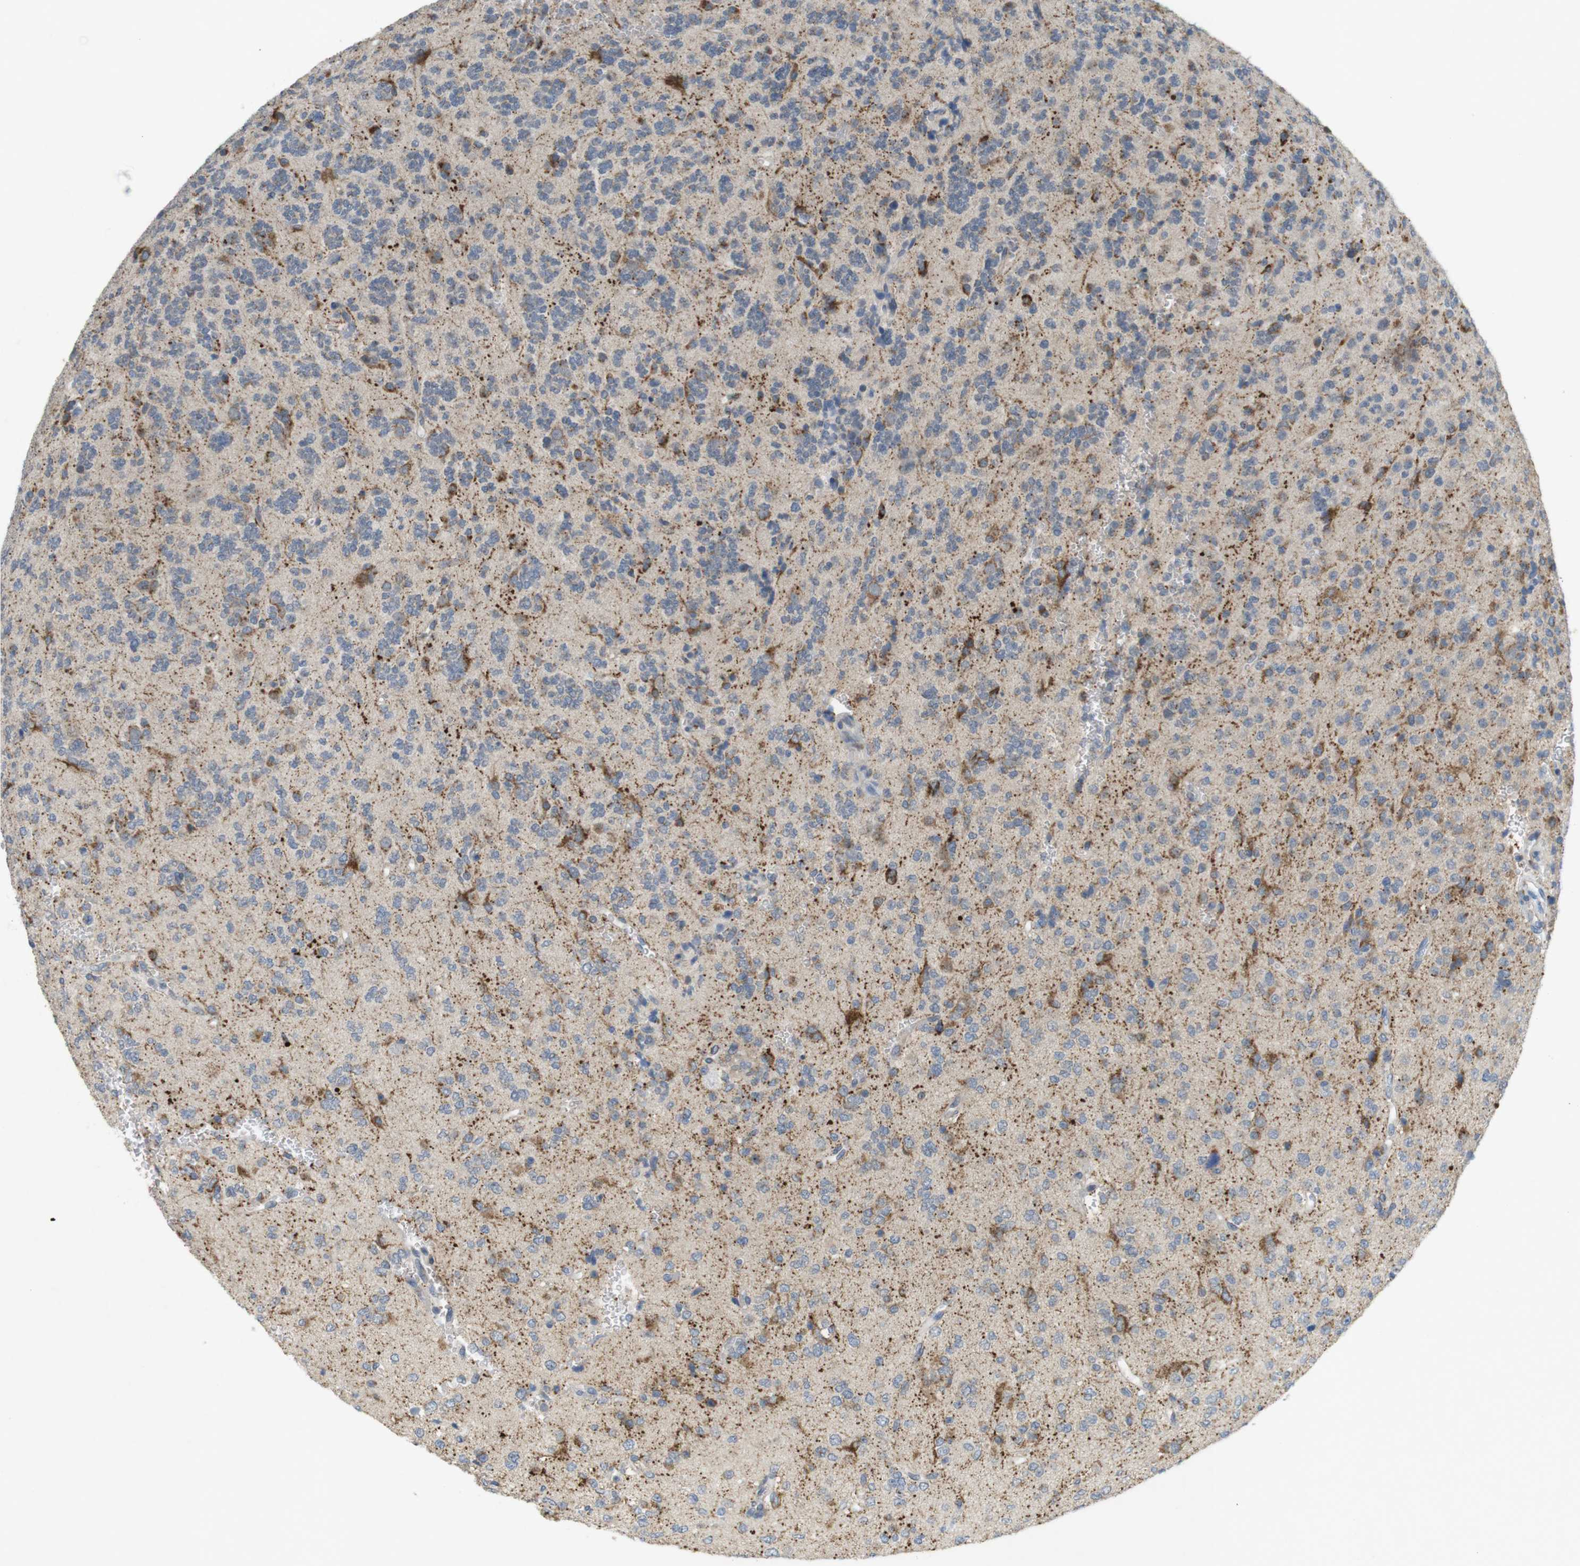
{"staining": {"intensity": "moderate", "quantity": "25%-75%", "location": "cytoplasmic/membranous"}, "tissue": "glioma", "cell_type": "Tumor cells", "image_type": "cancer", "snomed": [{"axis": "morphology", "description": "Glioma, malignant, Low grade"}, {"axis": "topography", "description": "Brain"}], "caption": "Immunohistochemical staining of low-grade glioma (malignant) exhibits medium levels of moderate cytoplasmic/membranous protein staining in about 25%-75% of tumor cells. The protein of interest is stained brown, and the nuclei are stained in blue (DAB IHC with brightfield microscopy, high magnification).", "gene": "YIPF3", "patient": {"sex": "male", "age": 38}}